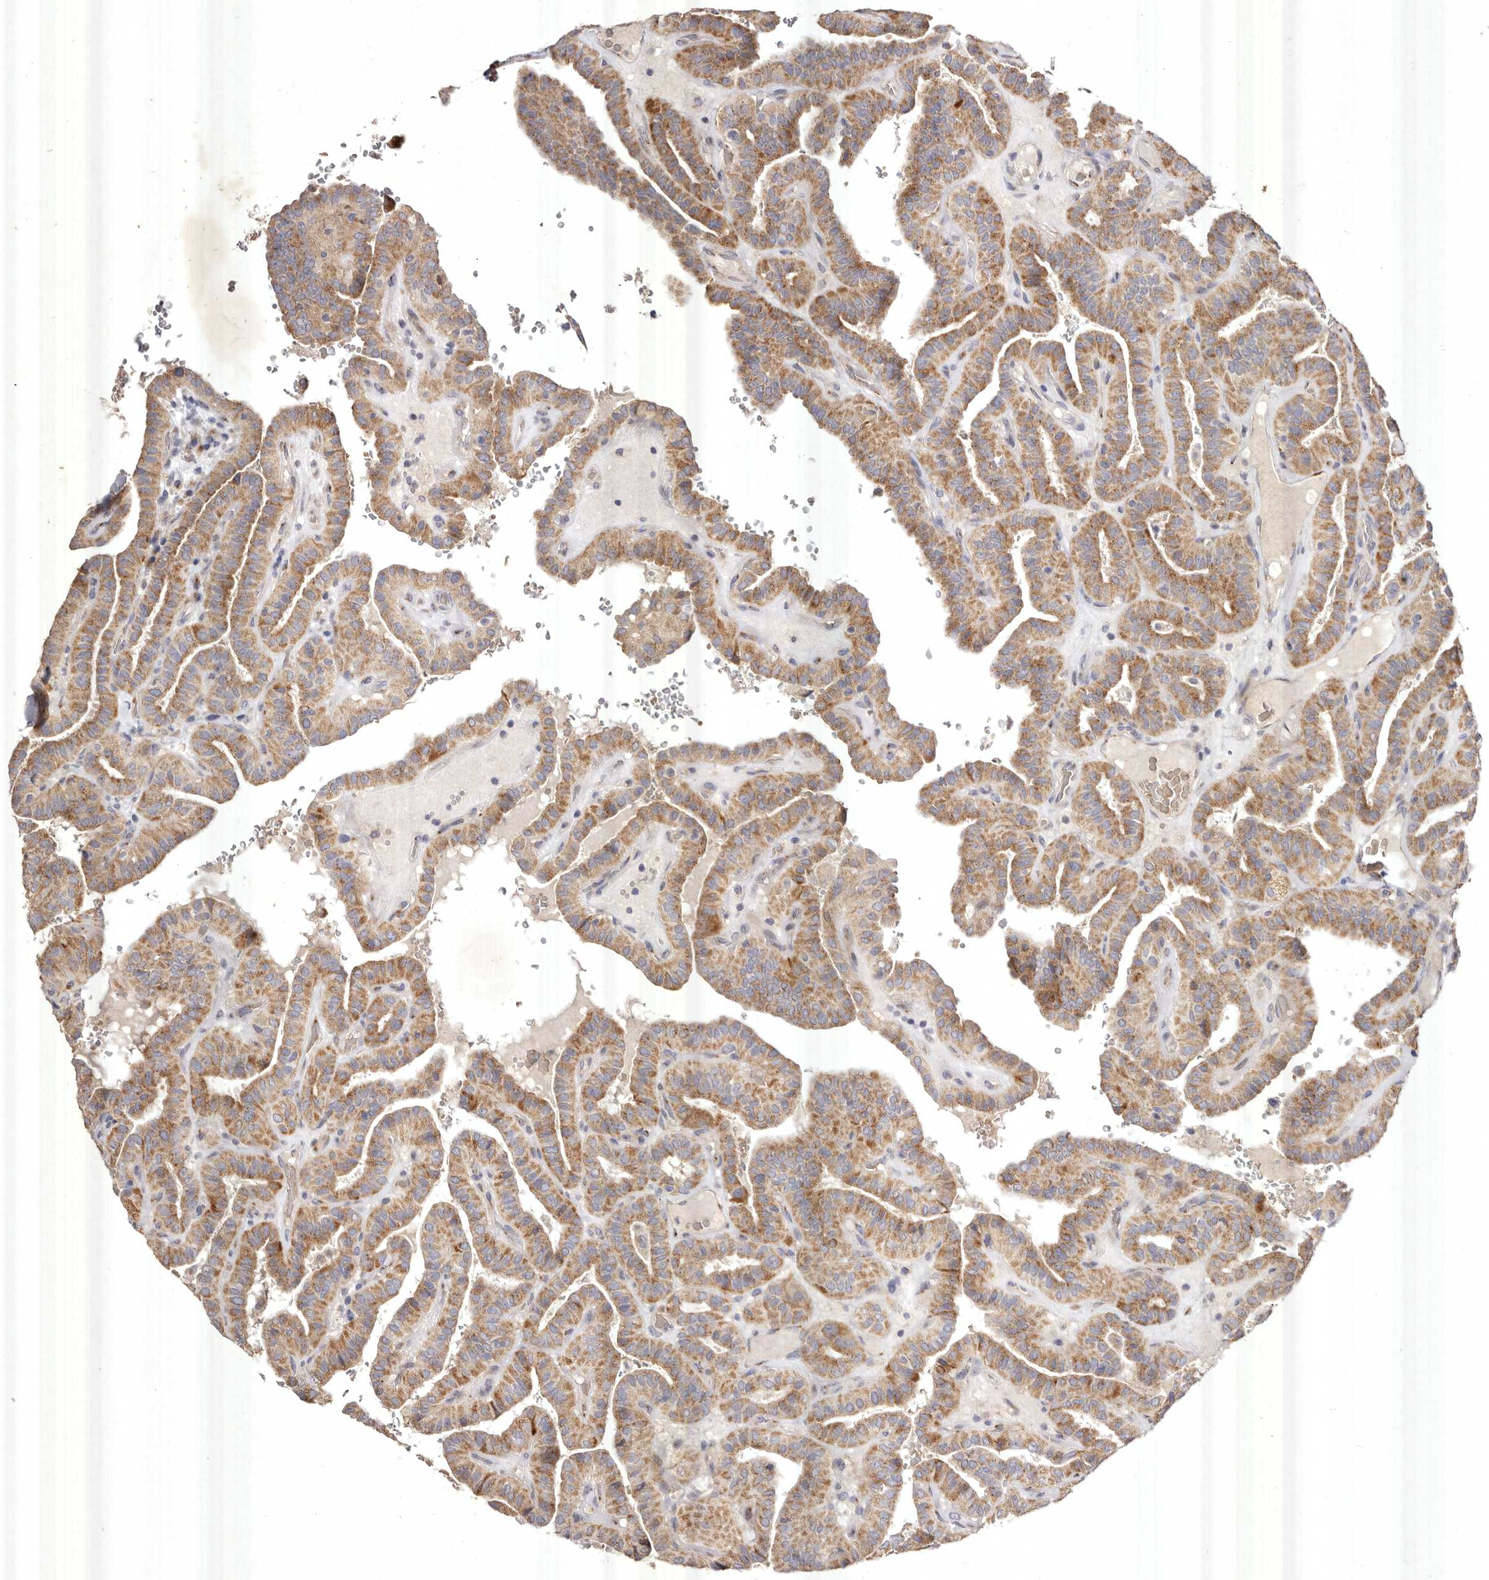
{"staining": {"intensity": "moderate", "quantity": ">75%", "location": "cytoplasmic/membranous"}, "tissue": "thyroid cancer", "cell_type": "Tumor cells", "image_type": "cancer", "snomed": [{"axis": "morphology", "description": "Papillary adenocarcinoma, NOS"}, {"axis": "topography", "description": "Thyroid gland"}], "caption": "Tumor cells reveal medium levels of moderate cytoplasmic/membranous expression in approximately >75% of cells in thyroid cancer (papillary adenocarcinoma).", "gene": "USP24", "patient": {"sex": "male", "age": 77}}